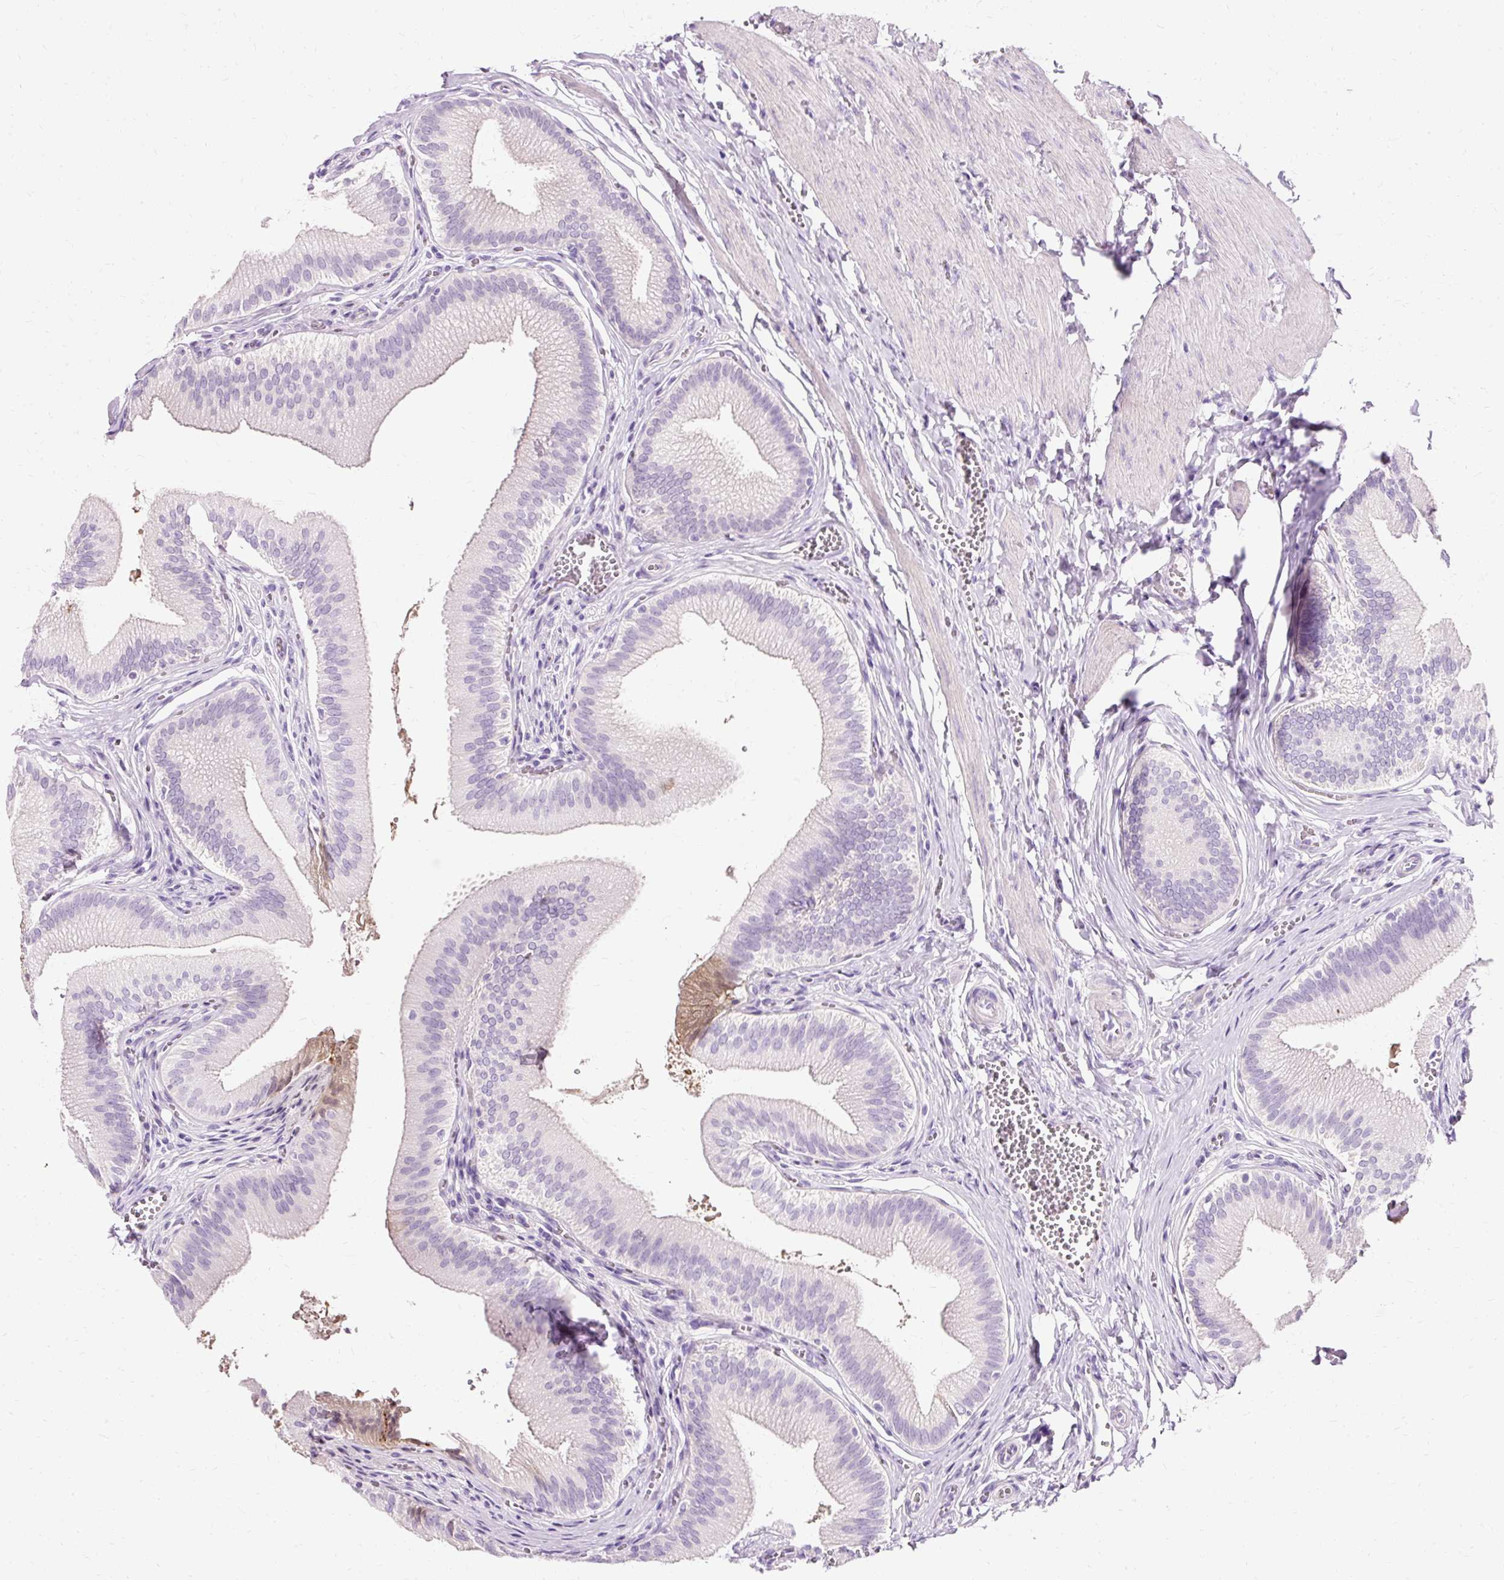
{"staining": {"intensity": "moderate", "quantity": "<25%", "location": "nuclear"}, "tissue": "gallbladder", "cell_type": "Glandular cells", "image_type": "normal", "snomed": [{"axis": "morphology", "description": "Normal tissue, NOS"}, {"axis": "topography", "description": "Gallbladder"}], "caption": "Approximately <25% of glandular cells in normal human gallbladder exhibit moderate nuclear protein expression as visualized by brown immunohistochemical staining.", "gene": "CLDN25", "patient": {"sex": "male", "age": 17}}